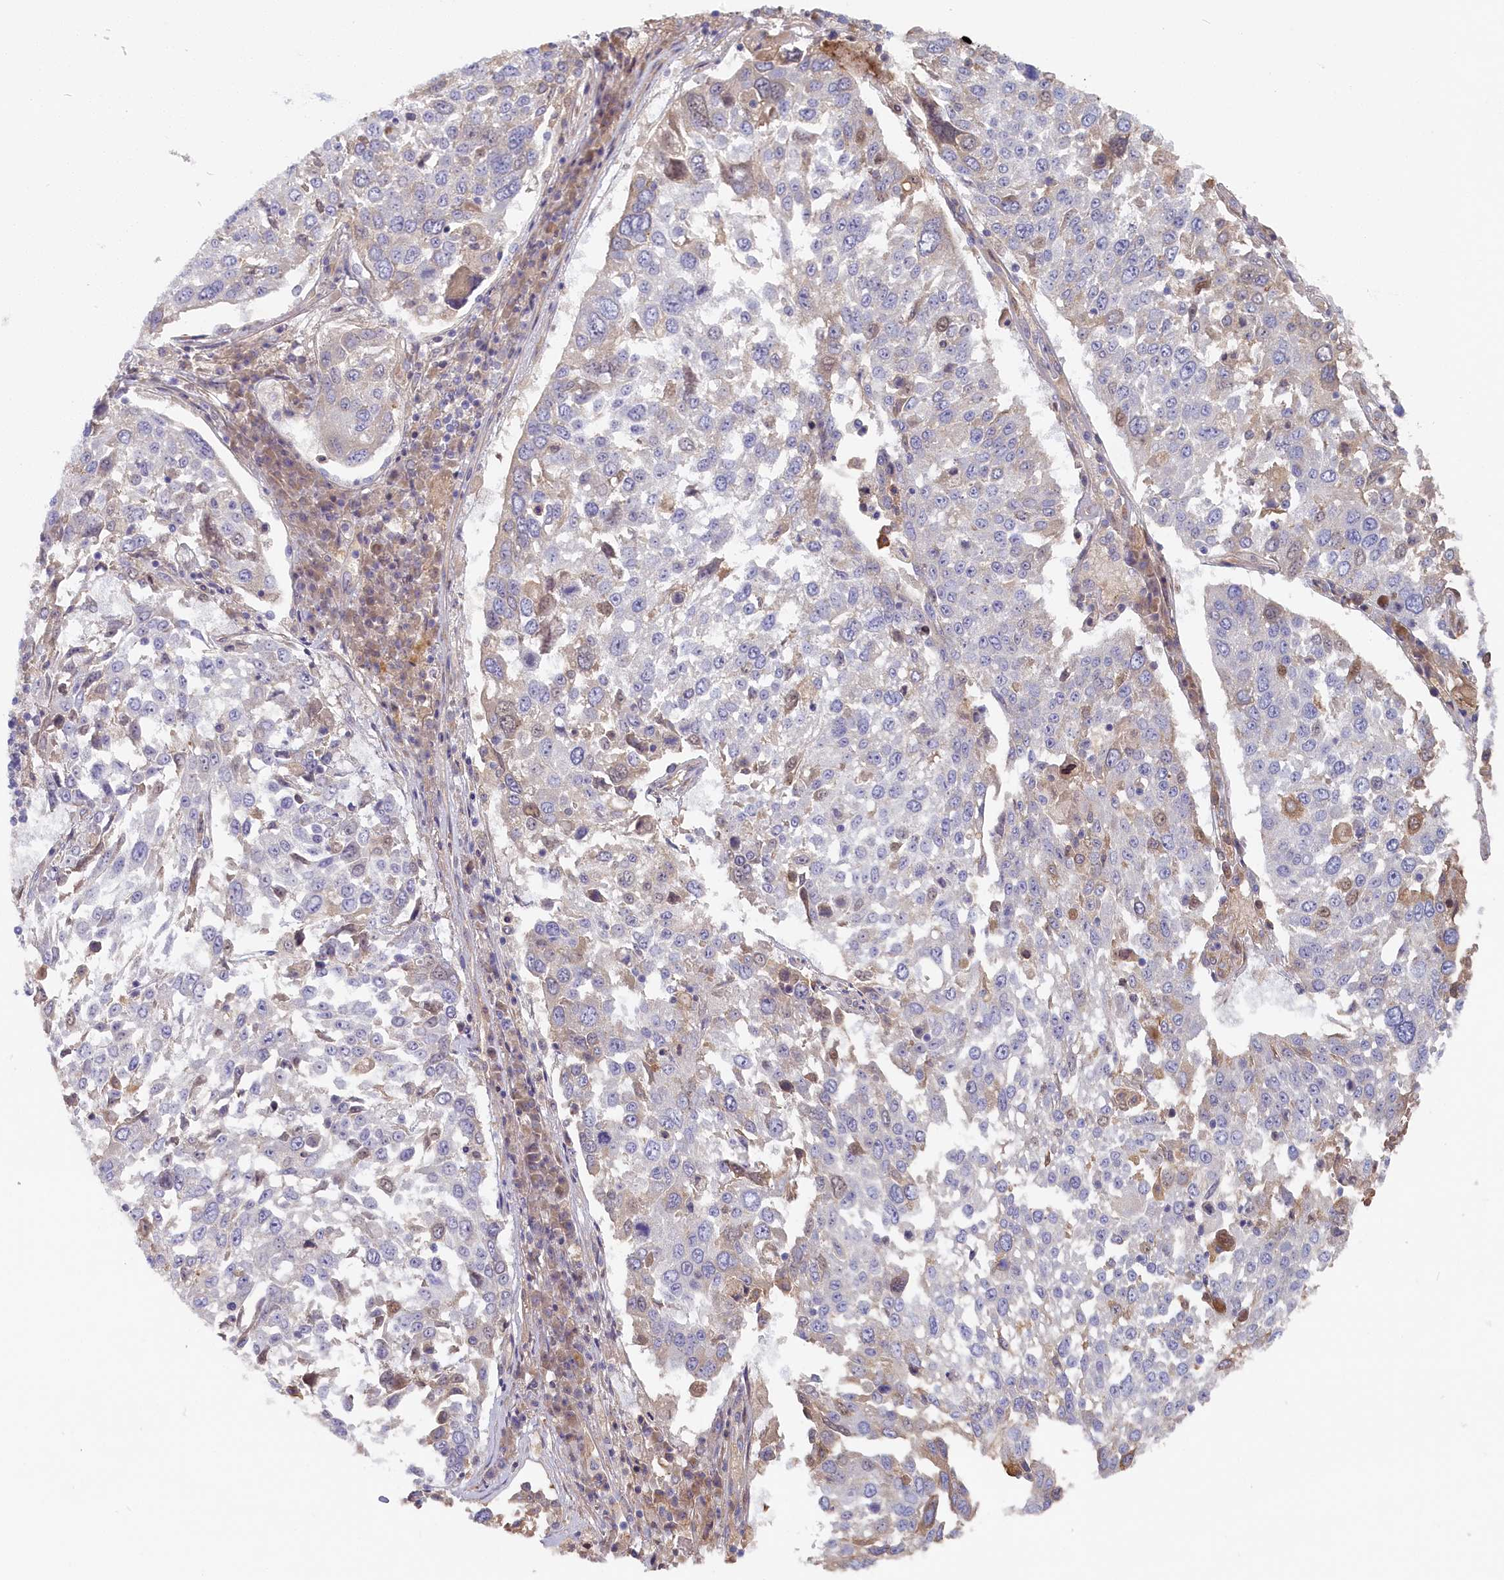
{"staining": {"intensity": "negative", "quantity": "none", "location": "none"}, "tissue": "lung cancer", "cell_type": "Tumor cells", "image_type": "cancer", "snomed": [{"axis": "morphology", "description": "Squamous cell carcinoma, NOS"}, {"axis": "topography", "description": "Lung"}], "caption": "Human lung squamous cell carcinoma stained for a protein using immunohistochemistry (IHC) shows no expression in tumor cells.", "gene": "STX16", "patient": {"sex": "male", "age": 65}}